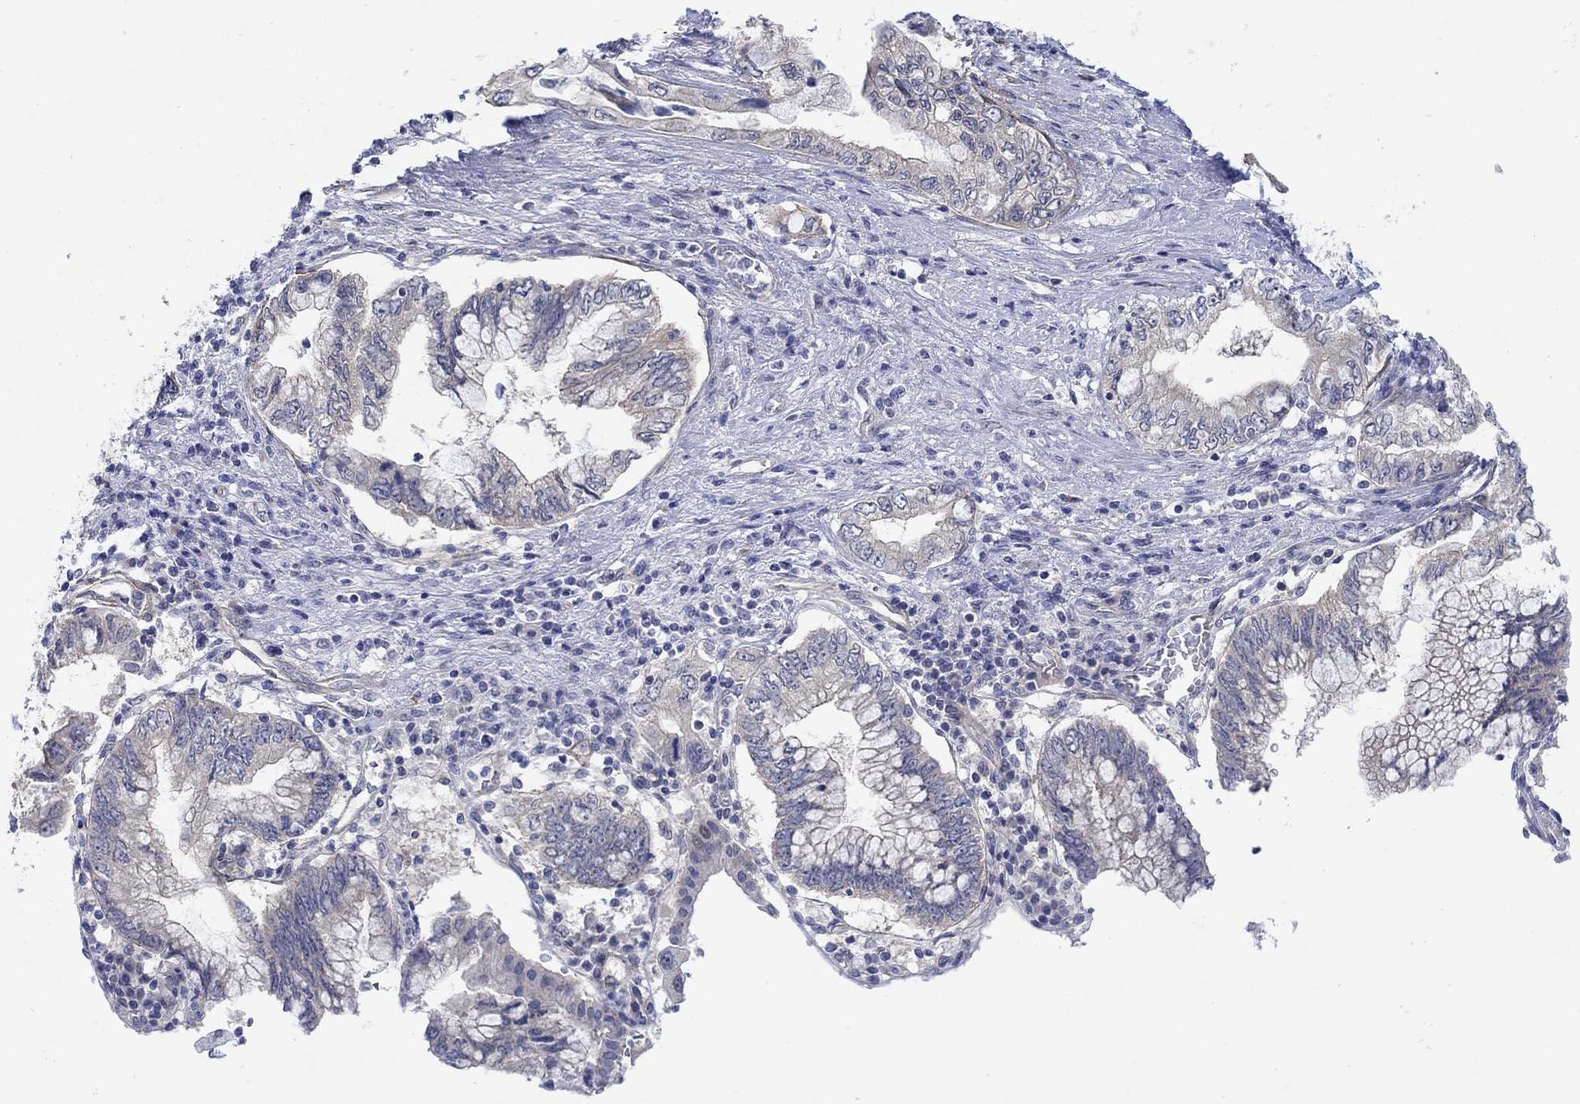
{"staining": {"intensity": "weak", "quantity": "<25%", "location": "cytoplasmic/membranous"}, "tissue": "pancreatic cancer", "cell_type": "Tumor cells", "image_type": "cancer", "snomed": [{"axis": "morphology", "description": "Adenocarcinoma, NOS"}, {"axis": "topography", "description": "Pancreas"}], "caption": "Adenocarcinoma (pancreatic) stained for a protein using IHC reveals no expression tumor cells.", "gene": "SCN7A", "patient": {"sex": "female", "age": 73}}